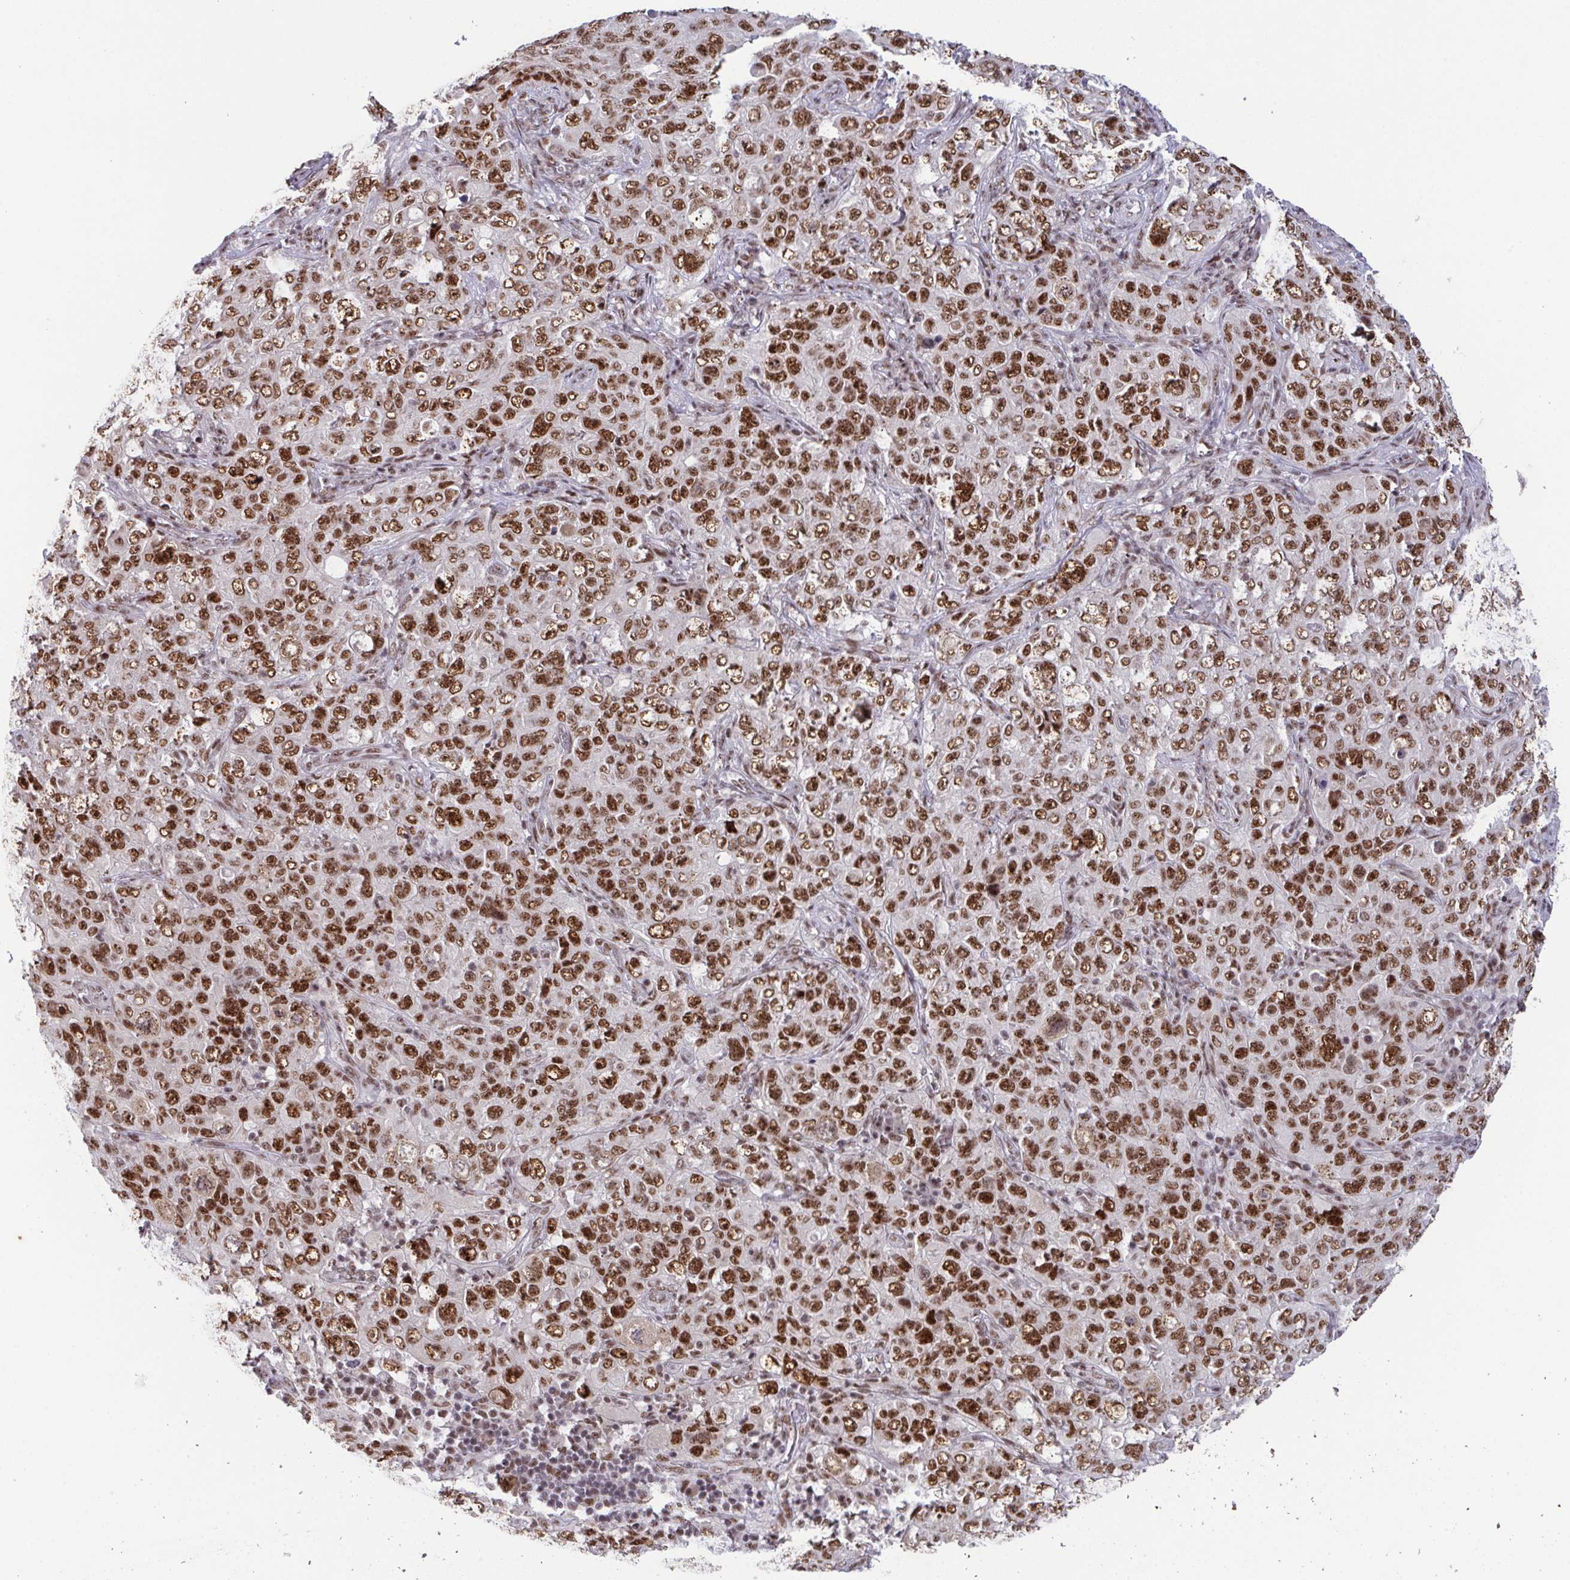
{"staining": {"intensity": "moderate", "quantity": ">75%", "location": "nuclear"}, "tissue": "pancreatic cancer", "cell_type": "Tumor cells", "image_type": "cancer", "snomed": [{"axis": "morphology", "description": "Adenocarcinoma, NOS"}, {"axis": "topography", "description": "Pancreas"}], "caption": "A medium amount of moderate nuclear expression is identified in approximately >75% of tumor cells in pancreatic cancer (adenocarcinoma) tissue.", "gene": "WBP11", "patient": {"sex": "male", "age": 68}}